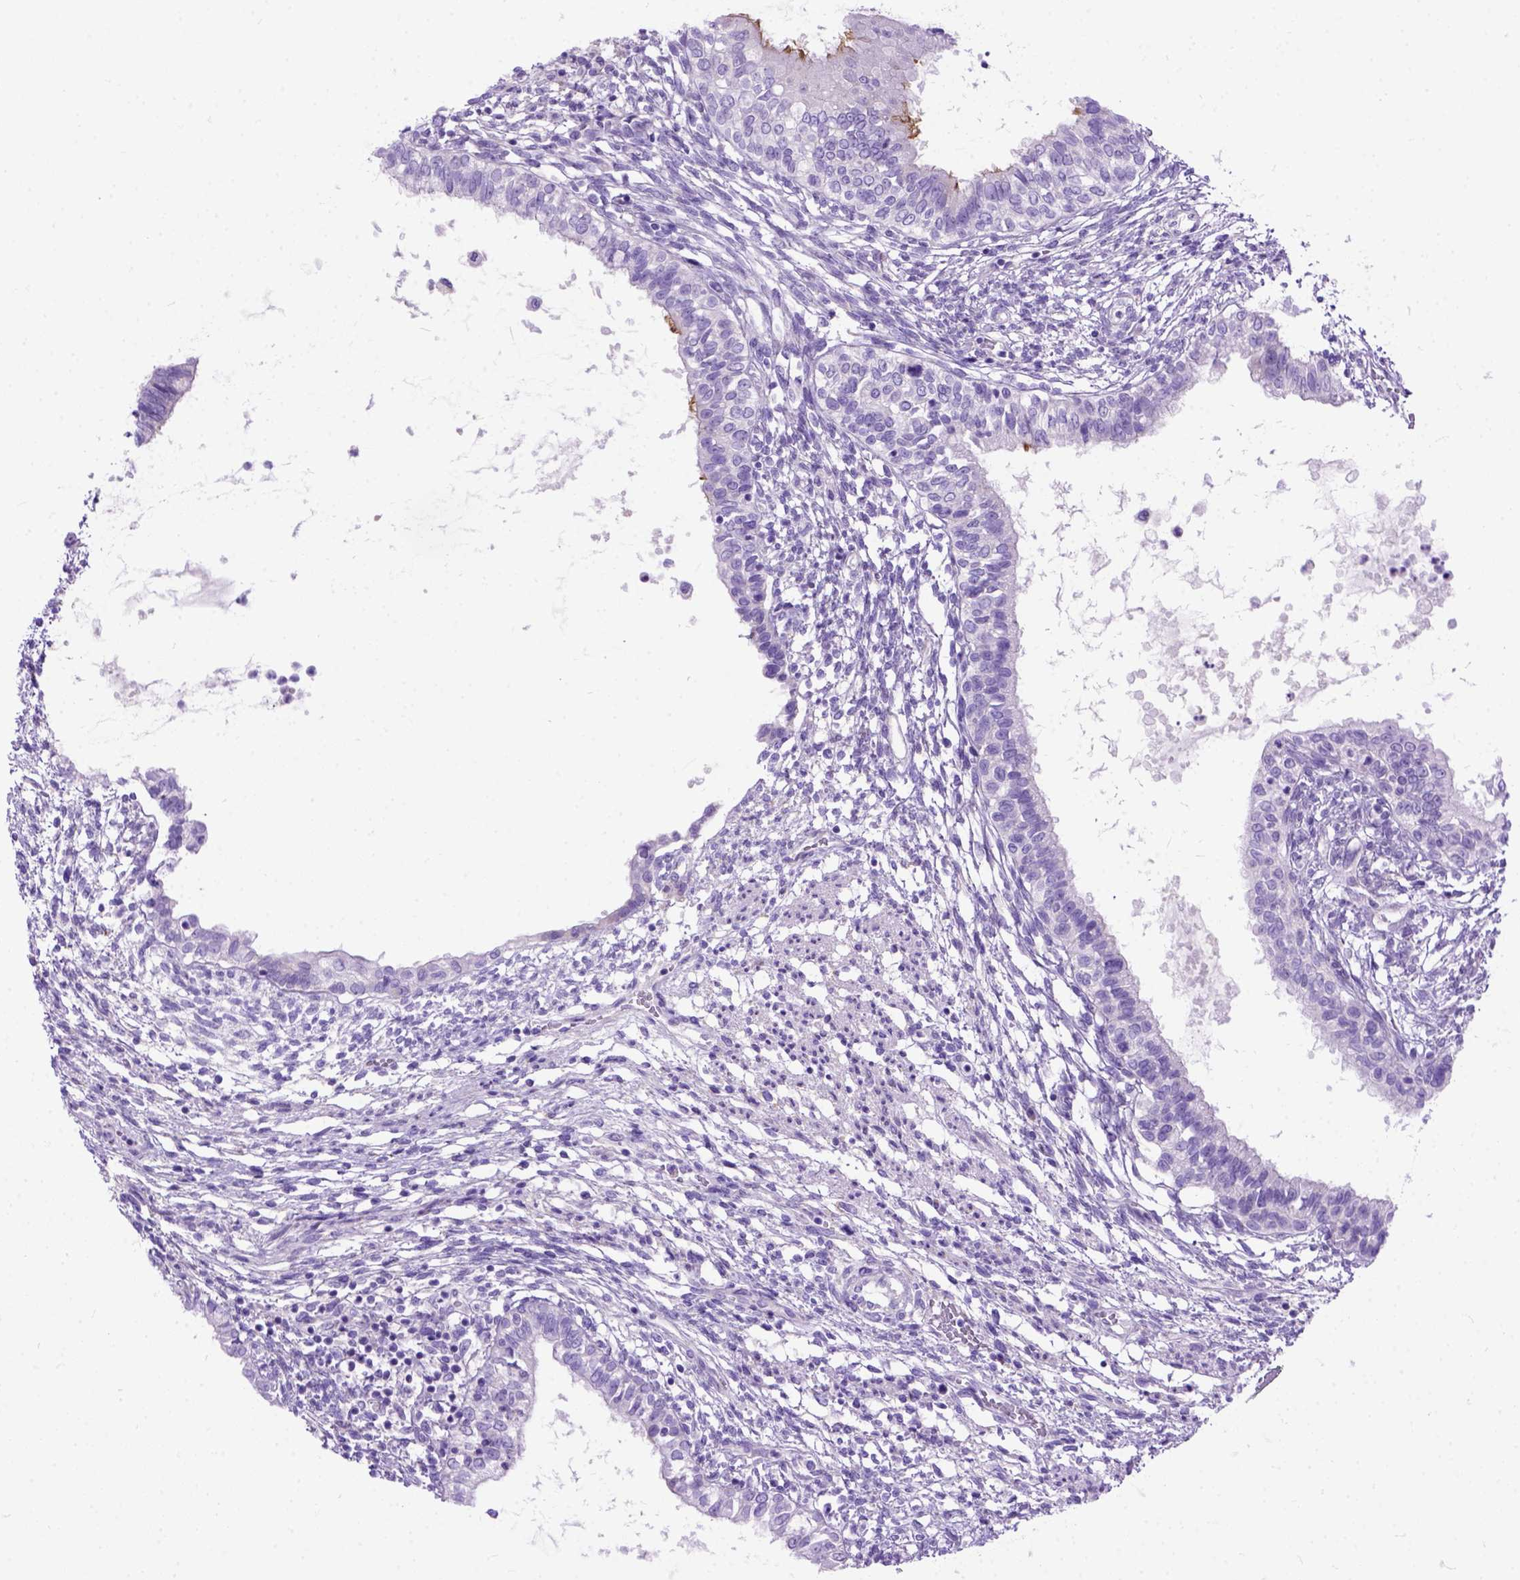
{"staining": {"intensity": "negative", "quantity": "none", "location": "none"}, "tissue": "testis cancer", "cell_type": "Tumor cells", "image_type": "cancer", "snomed": [{"axis": "morphology", "description": "Carcinoma, Embryonal, NOS"}, {"axis": "topography", "description": "Testis"}], "caption": "High power microscopy histopathology image of an immunohistochemistry image of embryonal carcinoma (testis), revealing no significant staining in tumor cells.", "gene": "ODAD3", "patient": {"sex": "male", "age": 37}}